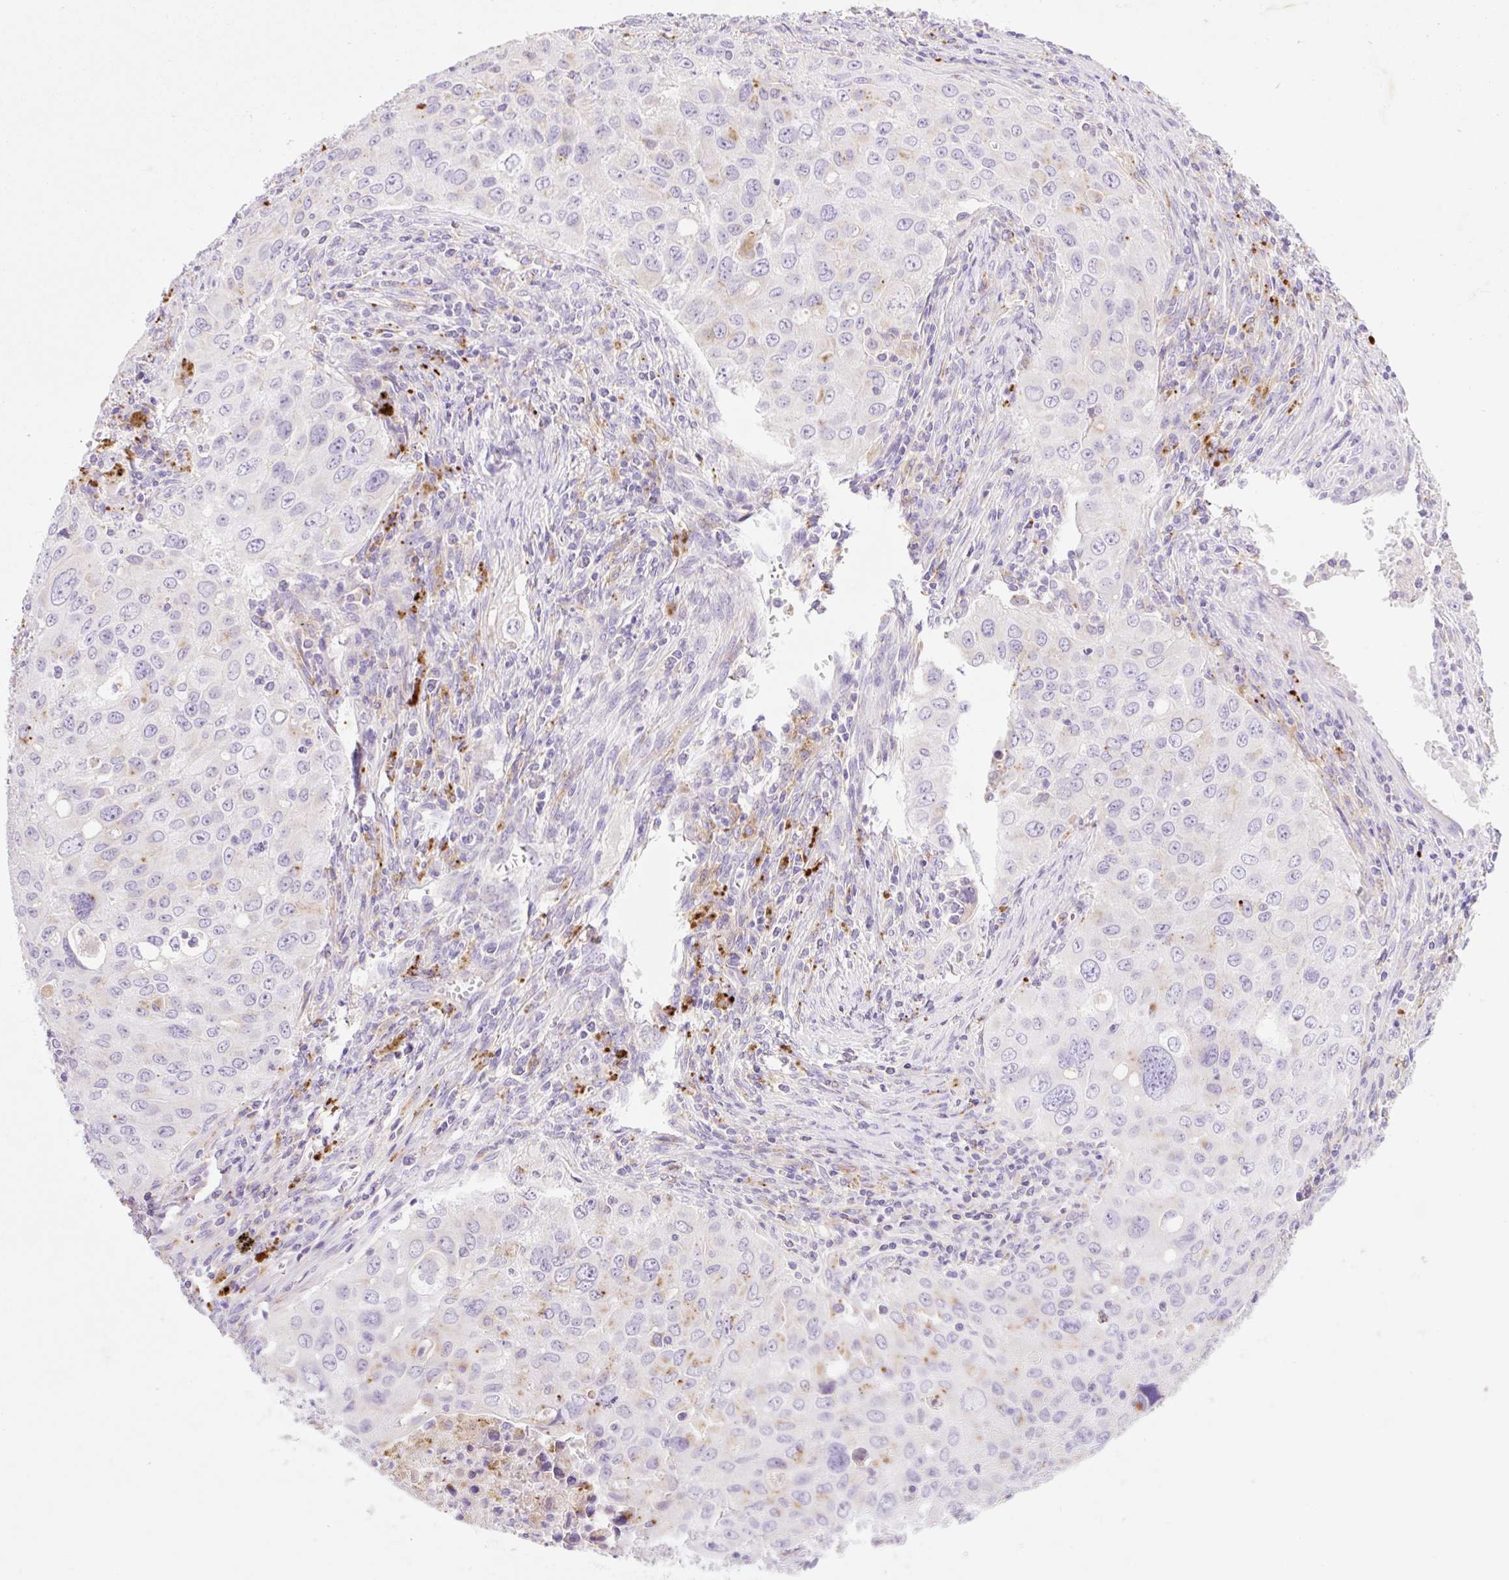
{"staining": {"intensity": "moderate", "quantity": "<25%", "location": "cytoplasmic/membranous"}, "tissue": "lung cancer", "cell_type": "Tumor cells", "image_type": "cancer", "snomed": [{"axis": "morphology", "description": "Adenocarcinoma, NOS"}, {"axis": "morphology", "description": "Adenocarcinoma, metastatic, NOS"}, {"axis": "topography", "description": "Lymph node"}, {"axis": "topography", "description": "Lung"}], "caption": "A histopathology image showing moderate cytoplasmic/membranous expression in approximately <25% of tumor cells in metastatic adenocarcinoma (lung), as visualized by brown immunohistochemical staining.", "gene": "HEXA", "patient": {"sex": "female", "age": 42}}